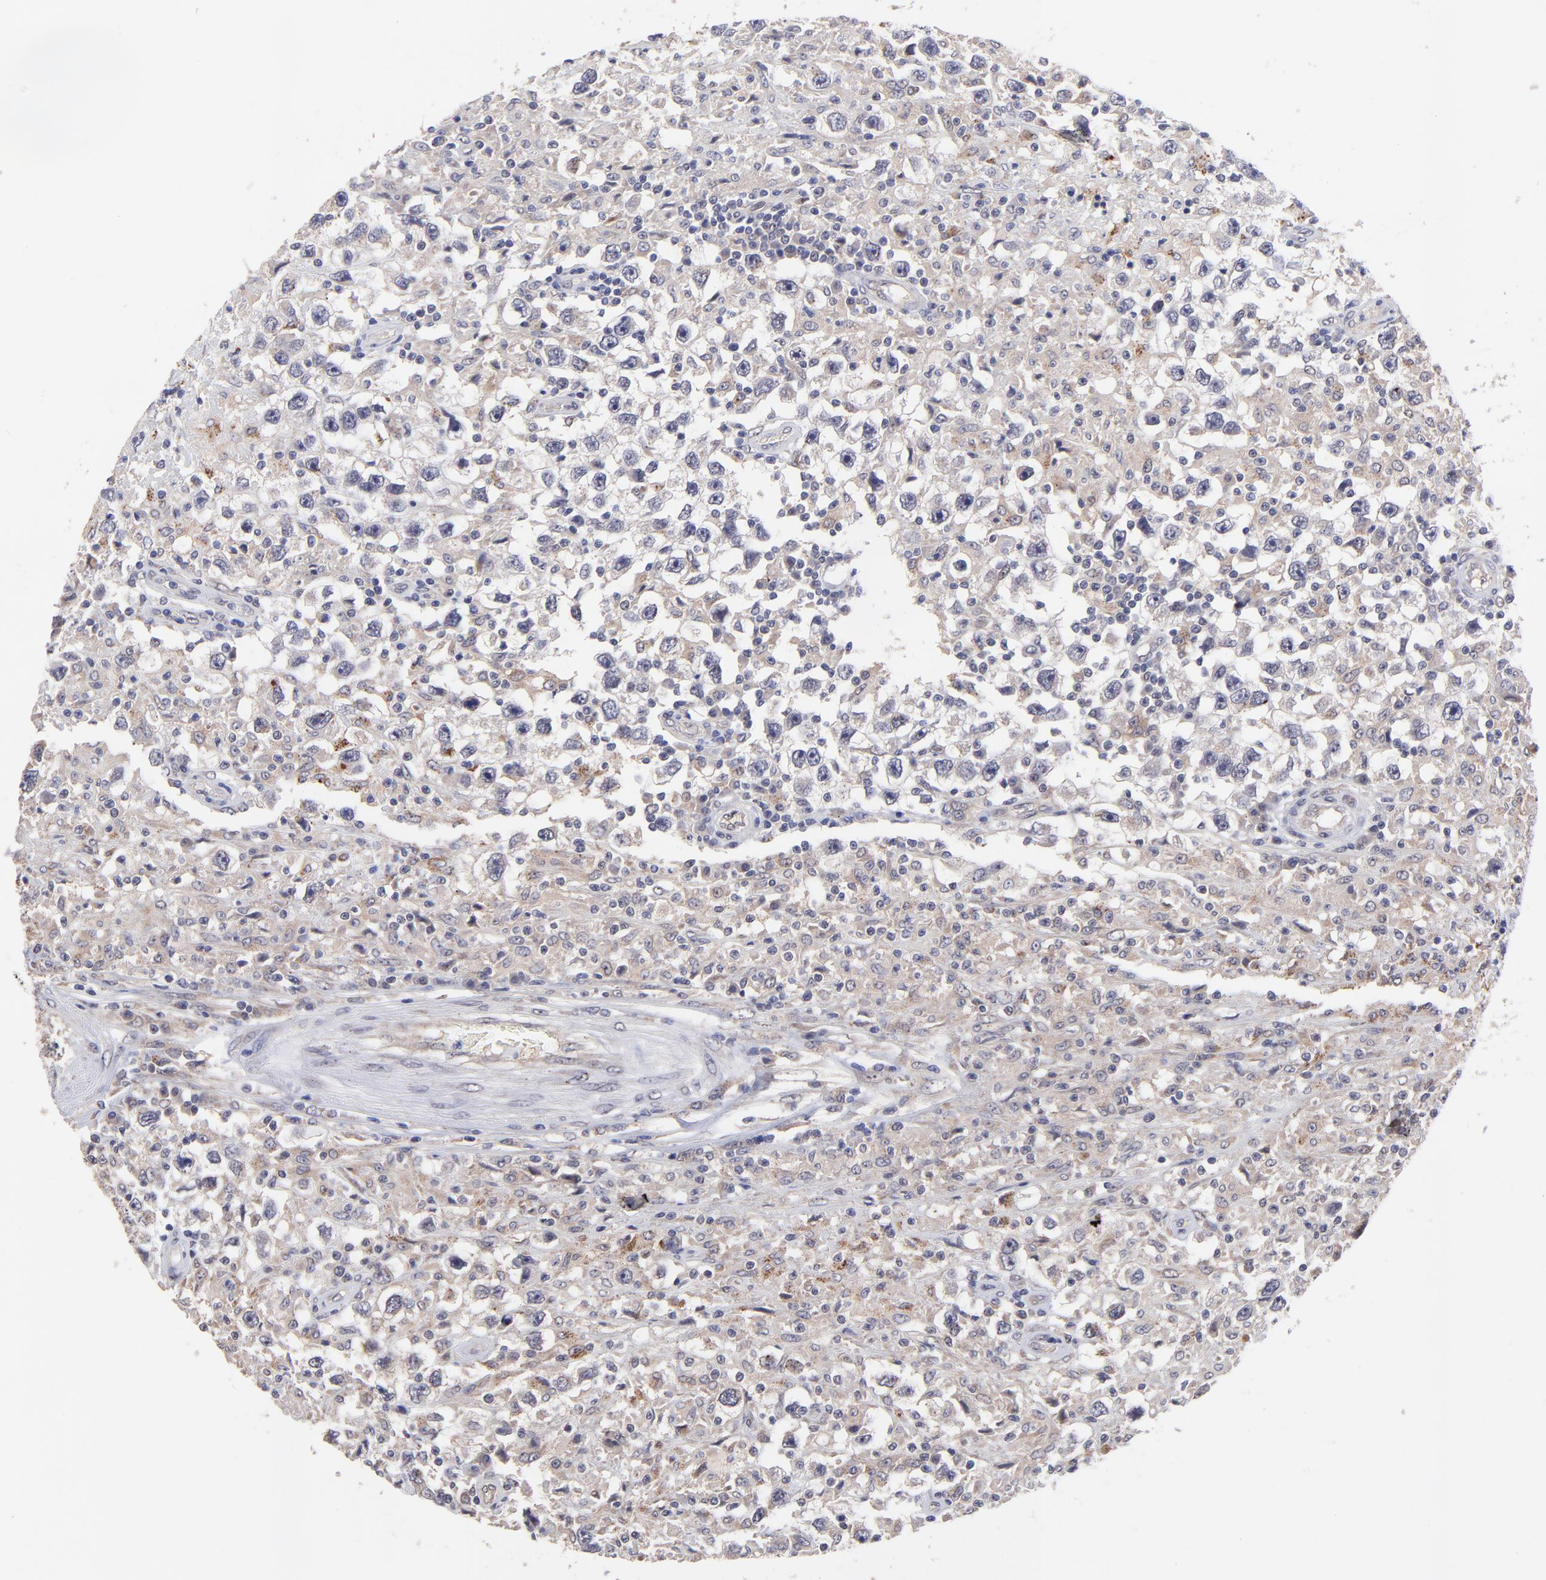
{"staining": {"intensity": "weak", "quantity": ">75%", "location": "cytoplasmic/membranous"}, "tissue": "testis cancer", "cell_type": "Tumor cells", "image_type": "cancer", "snomed": [{"axis": "morphology", "description": "Seminoma, NOS"}, {"axis": "topography", "description": "Testis"}], "caption": "Testis cancer (seminoma) stained with a brown dye exhibits weak cytoplasmic/membranous positive expression in about >75% of tumor cells.", "gene": "ZNF747", "patient": {"sex": "male", "age": 34}}